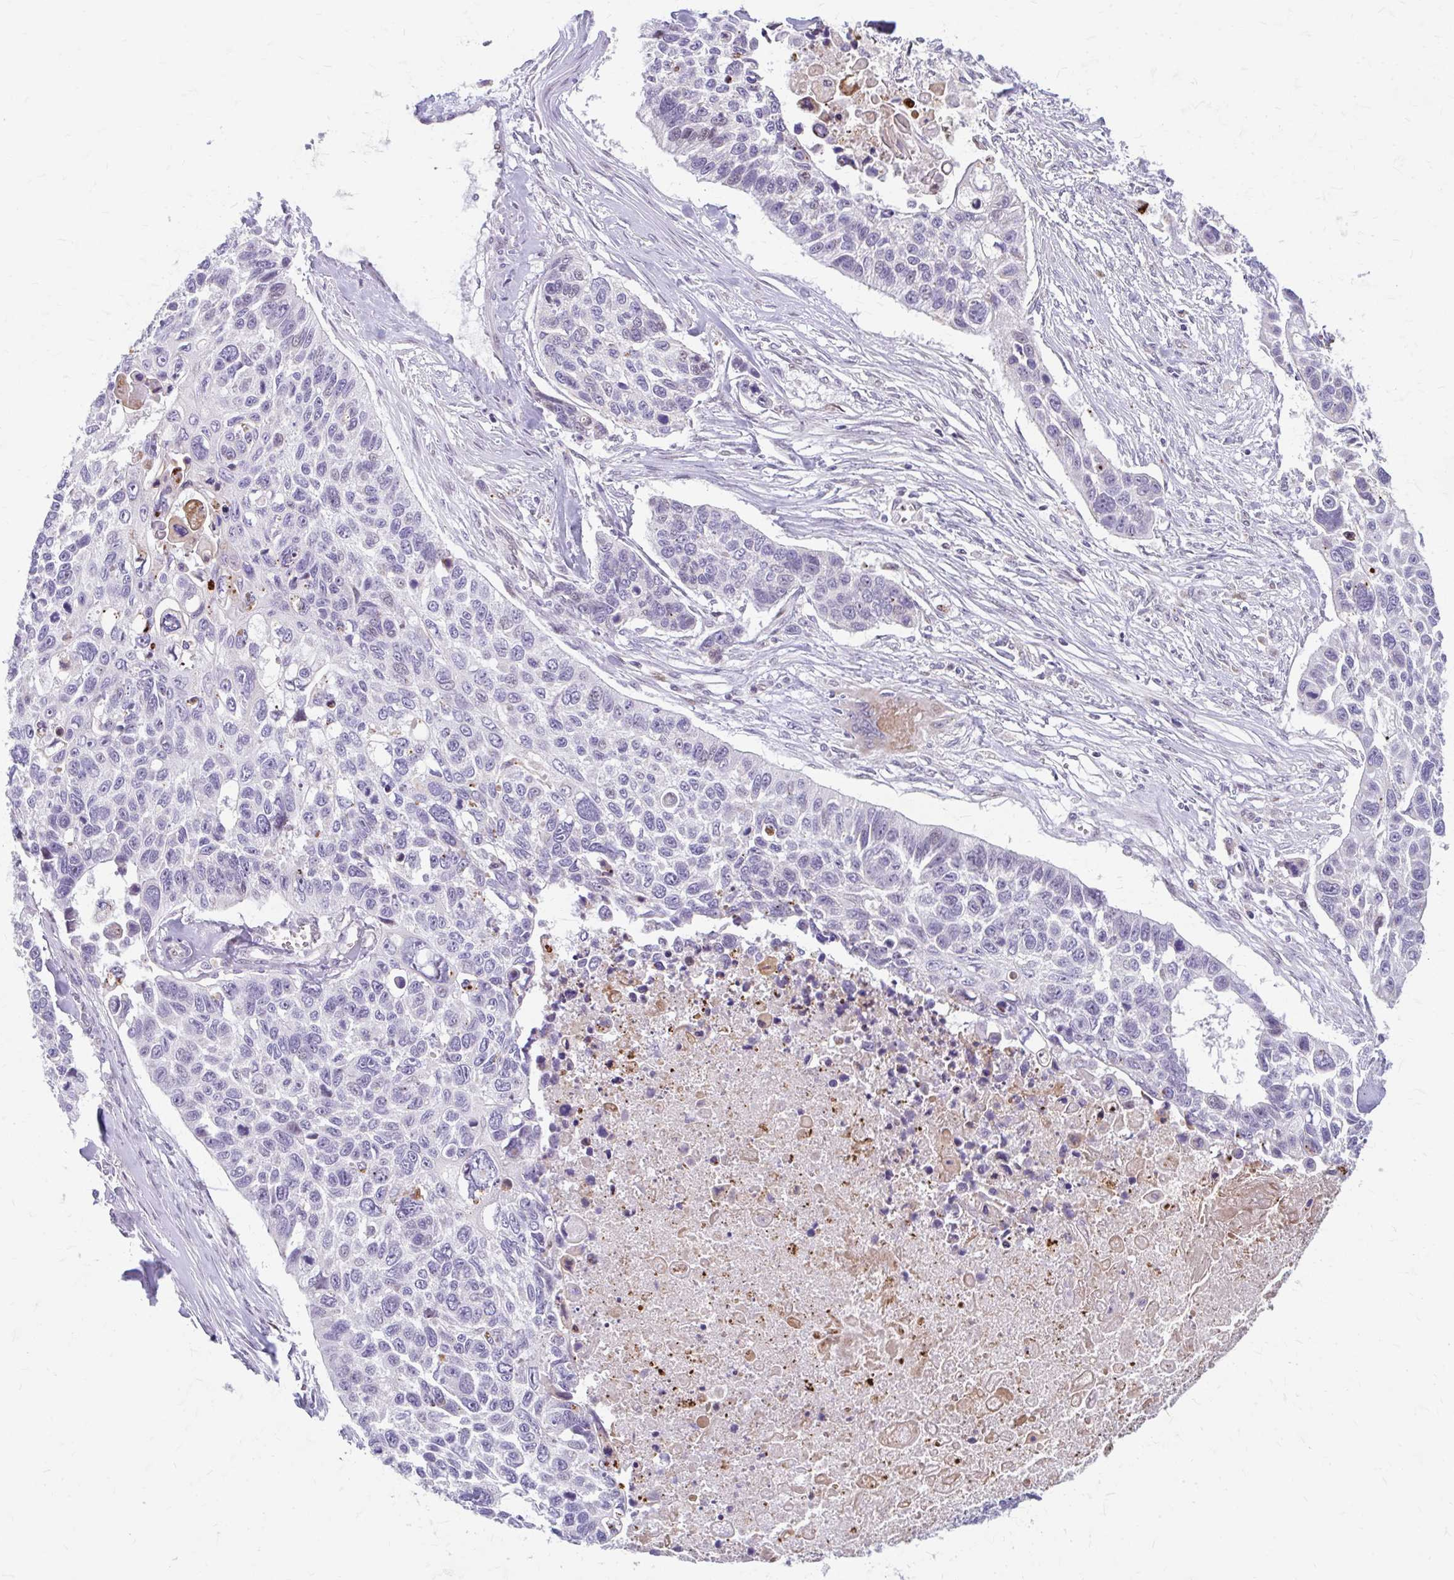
{"staining": {"intensity": "negative", "quantity": "none", "location": "none"}, "tissue": "lung cancer", "cell_type": "Tumor cells", "image_type": "cancer", "snomed": [{"axis": "morphology", "description": "Squamous cell carcinoma, NOS"}, {"axis": "topography", "description": "Lung"}], "caption": "High power microscopy photomicrograph of an immunohistochemistry micrograph of lung cancer, revealing no significant staining in tumor cells.", "gene": "BEAN1", "patient": {"sex": "male", "age": 62}}